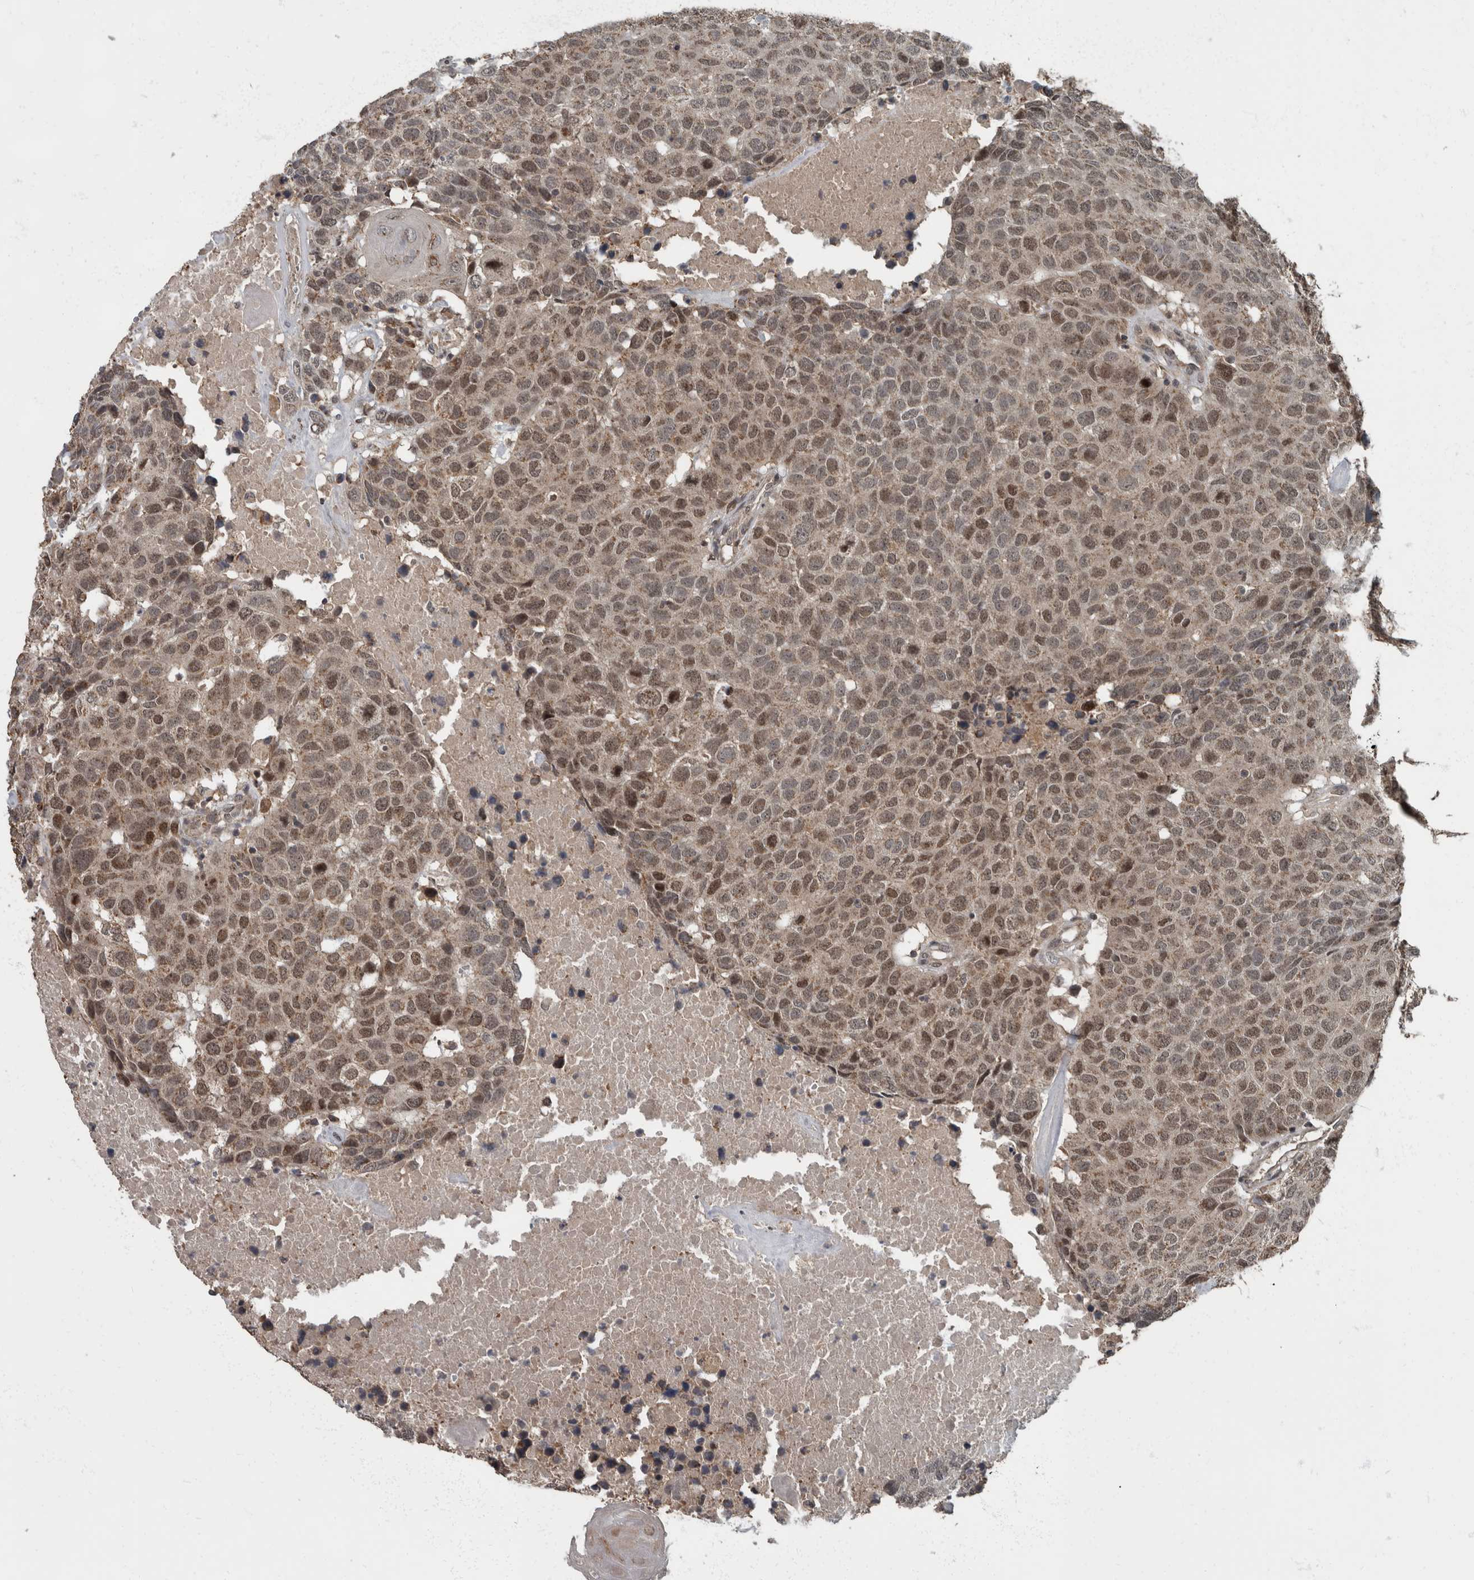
{"staining": {"intensity": "weak", "quantity": ">75%", "location": "cytoplasmic/membranous,nuclear"}, "tissue": "head and neck cancer", "cell_type": "Tumor cells", "image_type": "cancer", "snomed": [{"axis": "morphology", "description": "Squamous cell carcinoma, NOS"}, {"axis": "topography", "description": "Head-Neck"}], "caption": "Immunohistochemistry photomicrograph of human head and neck squamous cell carcinoma stained for a protein (brown), which demonstrates low levels of weak cytoplasmic/membranous and nuclear positivity in approximately >75% of tumor cells.", "gene": "RABGGTB", "patient": {"sex": "male", "age": 66}}